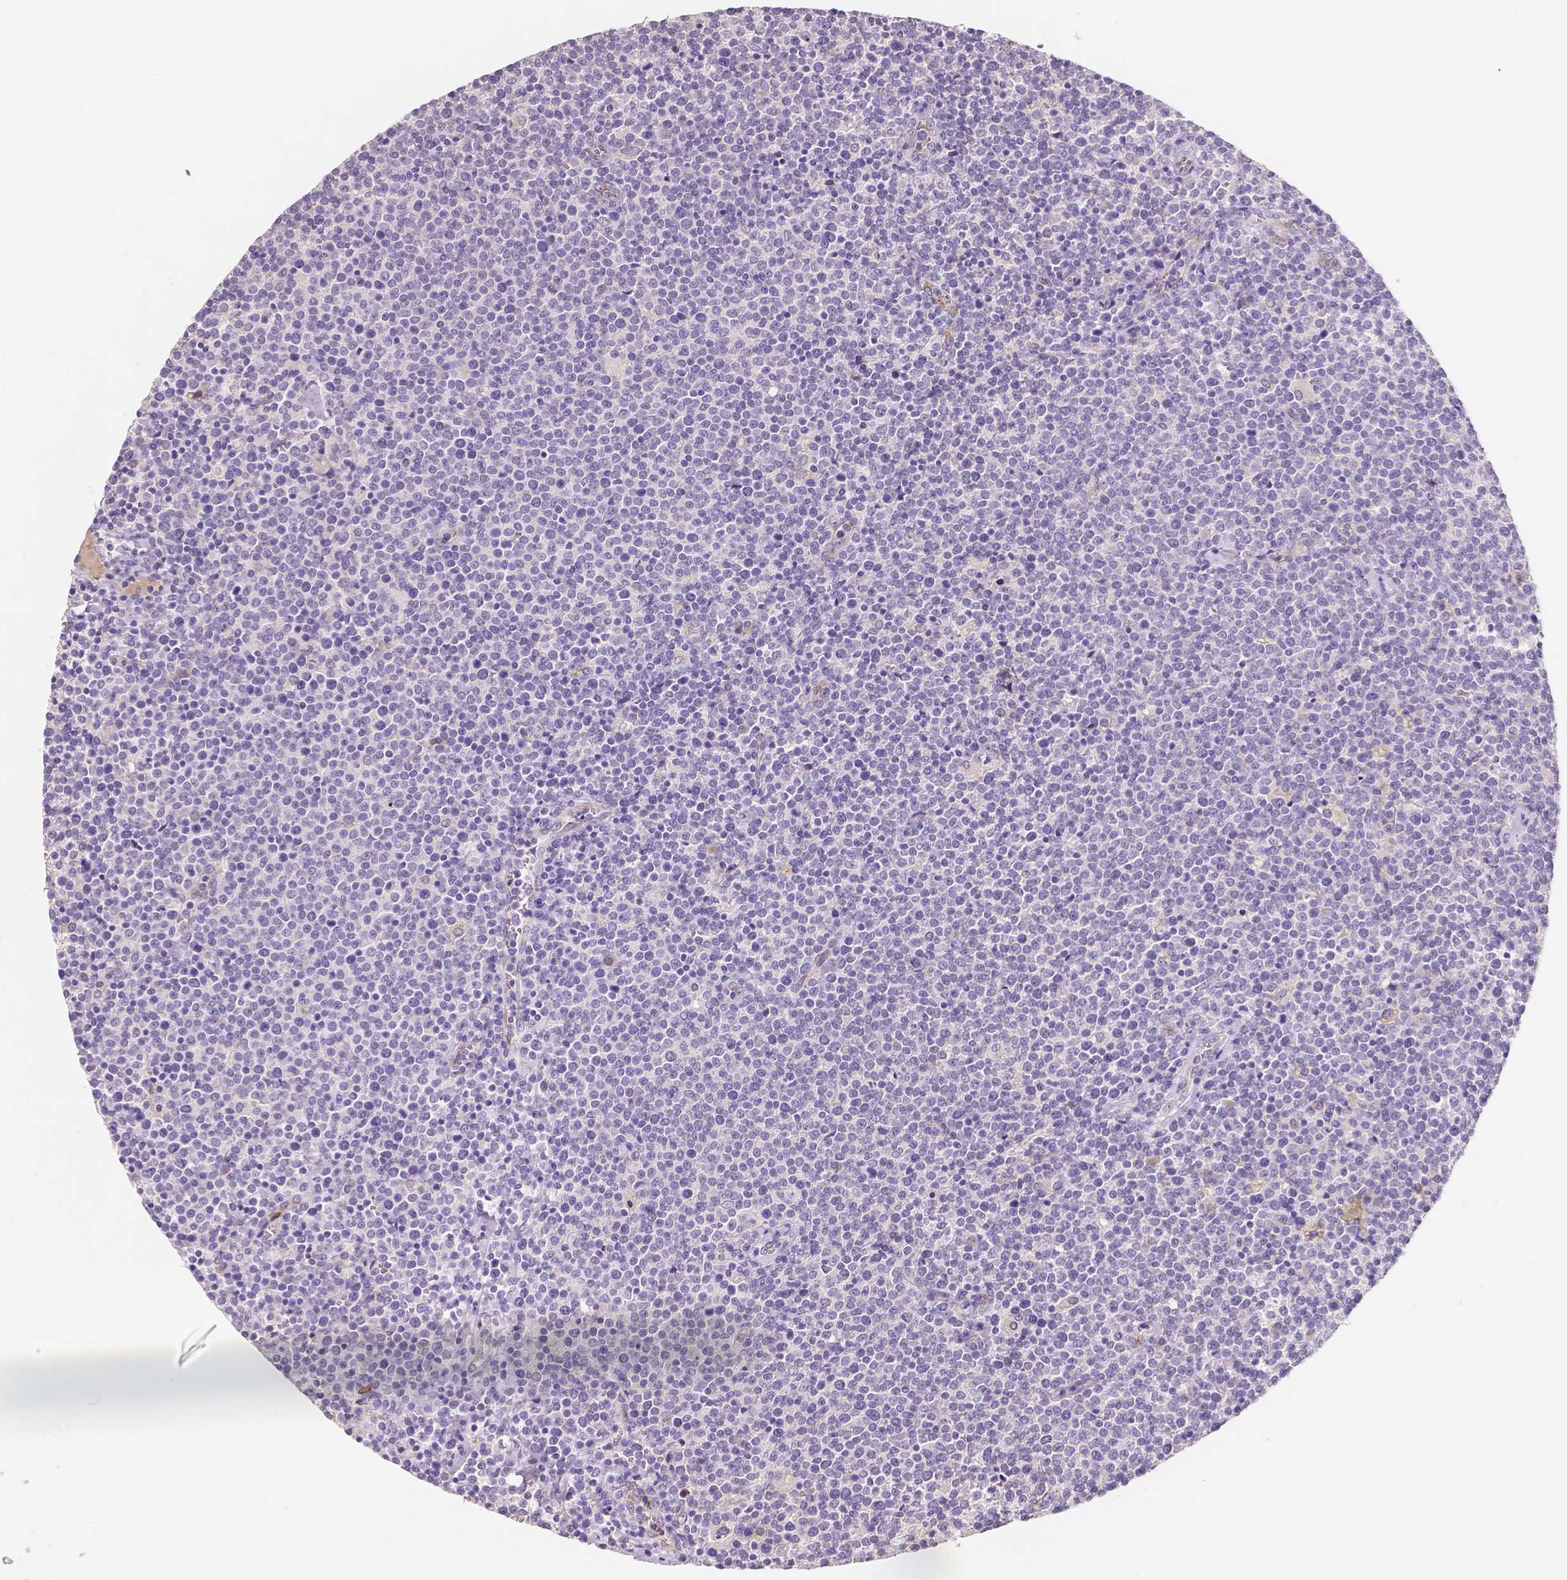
{"staining": {"intensity": "negative", "quantity": "none", "location": "none"}, "tissue": "lymphoma", "cell_type": "Tumor cells", "image_type": "cancer", "snomed": [{"axis": "morphology", "description": "Malignant lymphoma, non-Hodgkin's type, High grade"}, {"axis": "topography", "description": "Lymph node"}], "caption": "Immunohistochemistry photomicrograph of neoplastic tissue: lymphoma stained with DAB (3,3'-diaminobenzidine) displays no significant protein expression in tumor cells. Nuclei are stained in blue.", "gene": "ELAVL2", "patient": {"sex": "male", "age": 61}}